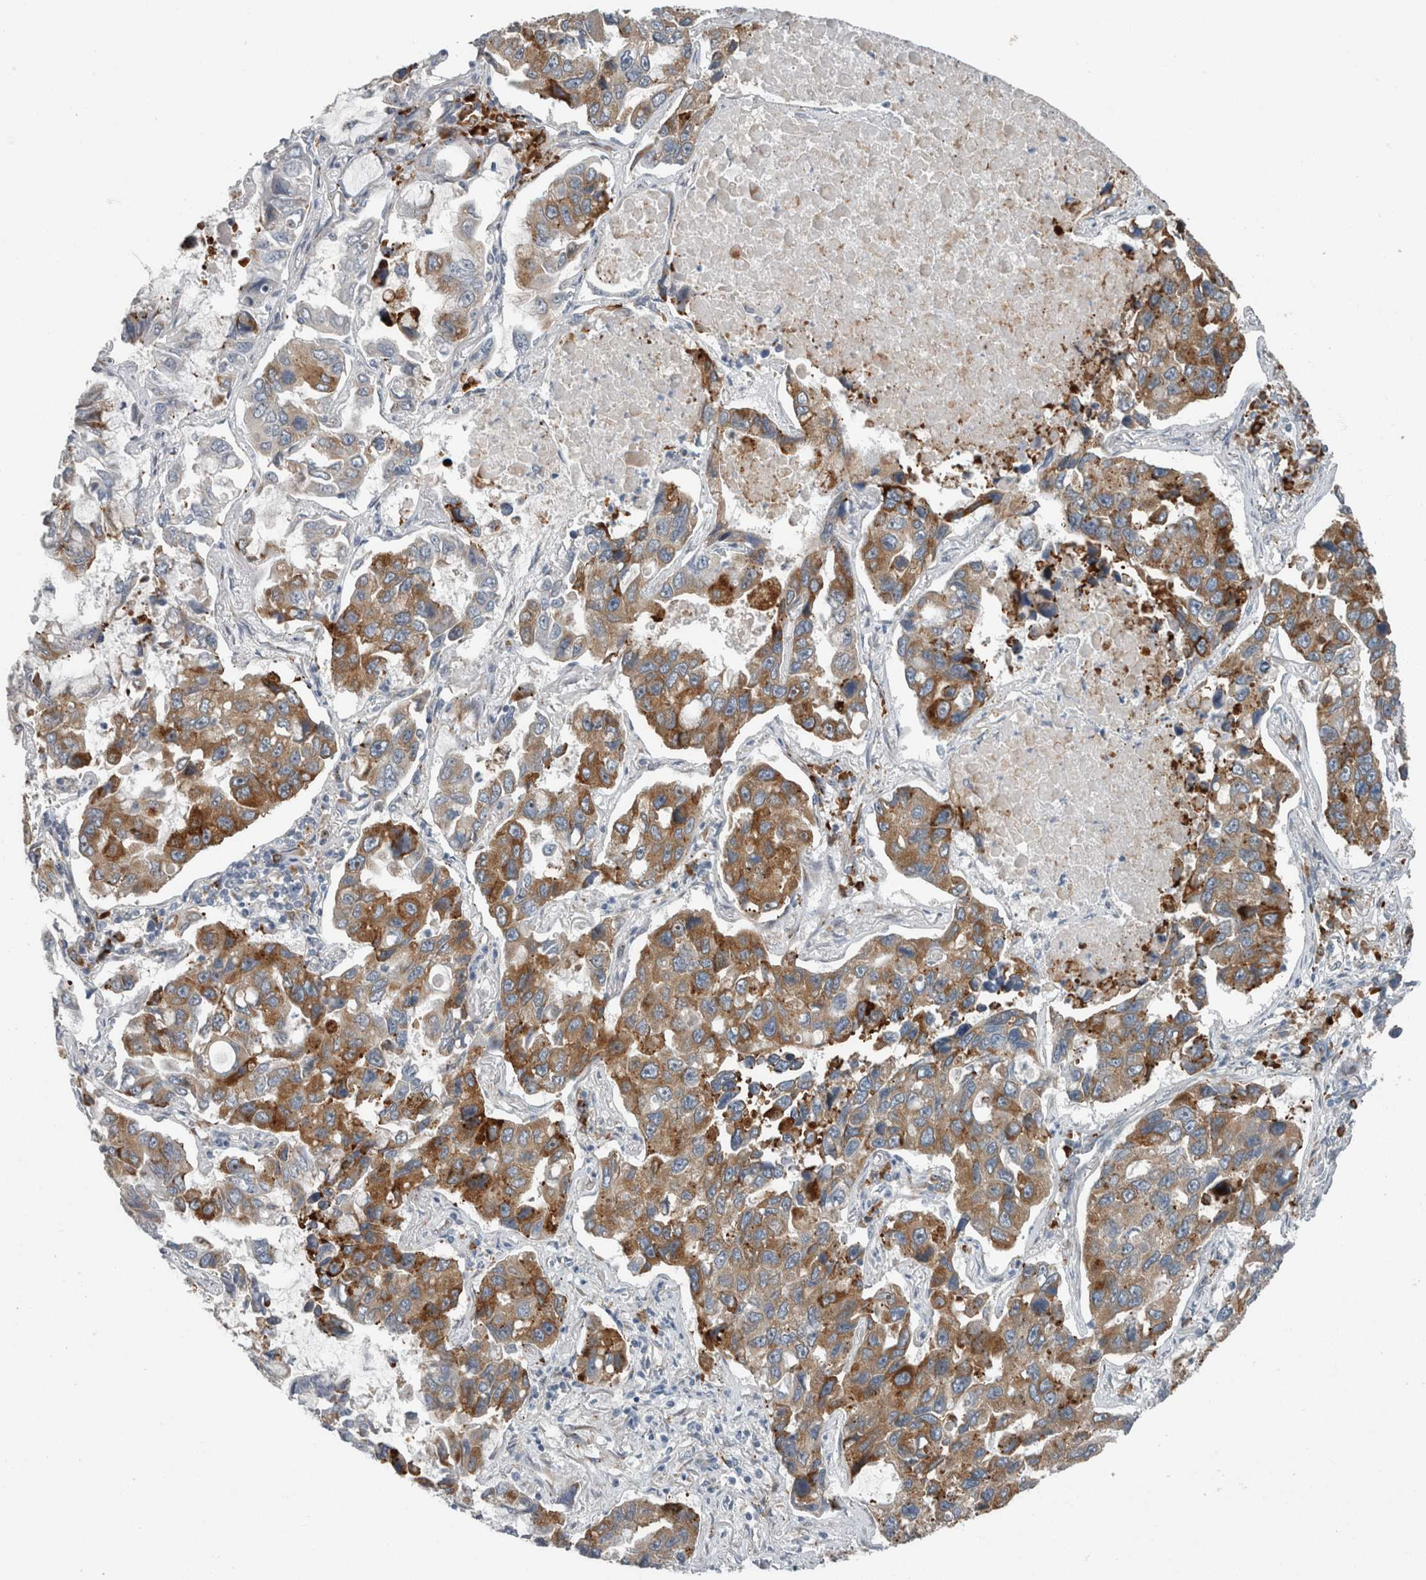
{"staining": {"intensity": "moderate", "quantity": ">75%", "location": "cytoplasmic/membranous"}, "tissue": "lung cancer", "cell_type": "Tumor cells", "image_type": "cancer", "snomed": [{"axis": "morphology", "description": "Adenocarcinoma, NOS"}, {"axis": "topography", "description": "Lung"}], "caption": "Immunohistochemistry (IHC) (DAB (3,3'-diaminobenzidine)) staining of lung cancer (adenocarcinoma) shows moderate cytoplasmic/membranous protein expression in approximately >75% of tumor cells.", "gene": "USP25", "patient": {"sex": "male", "age": 64}}